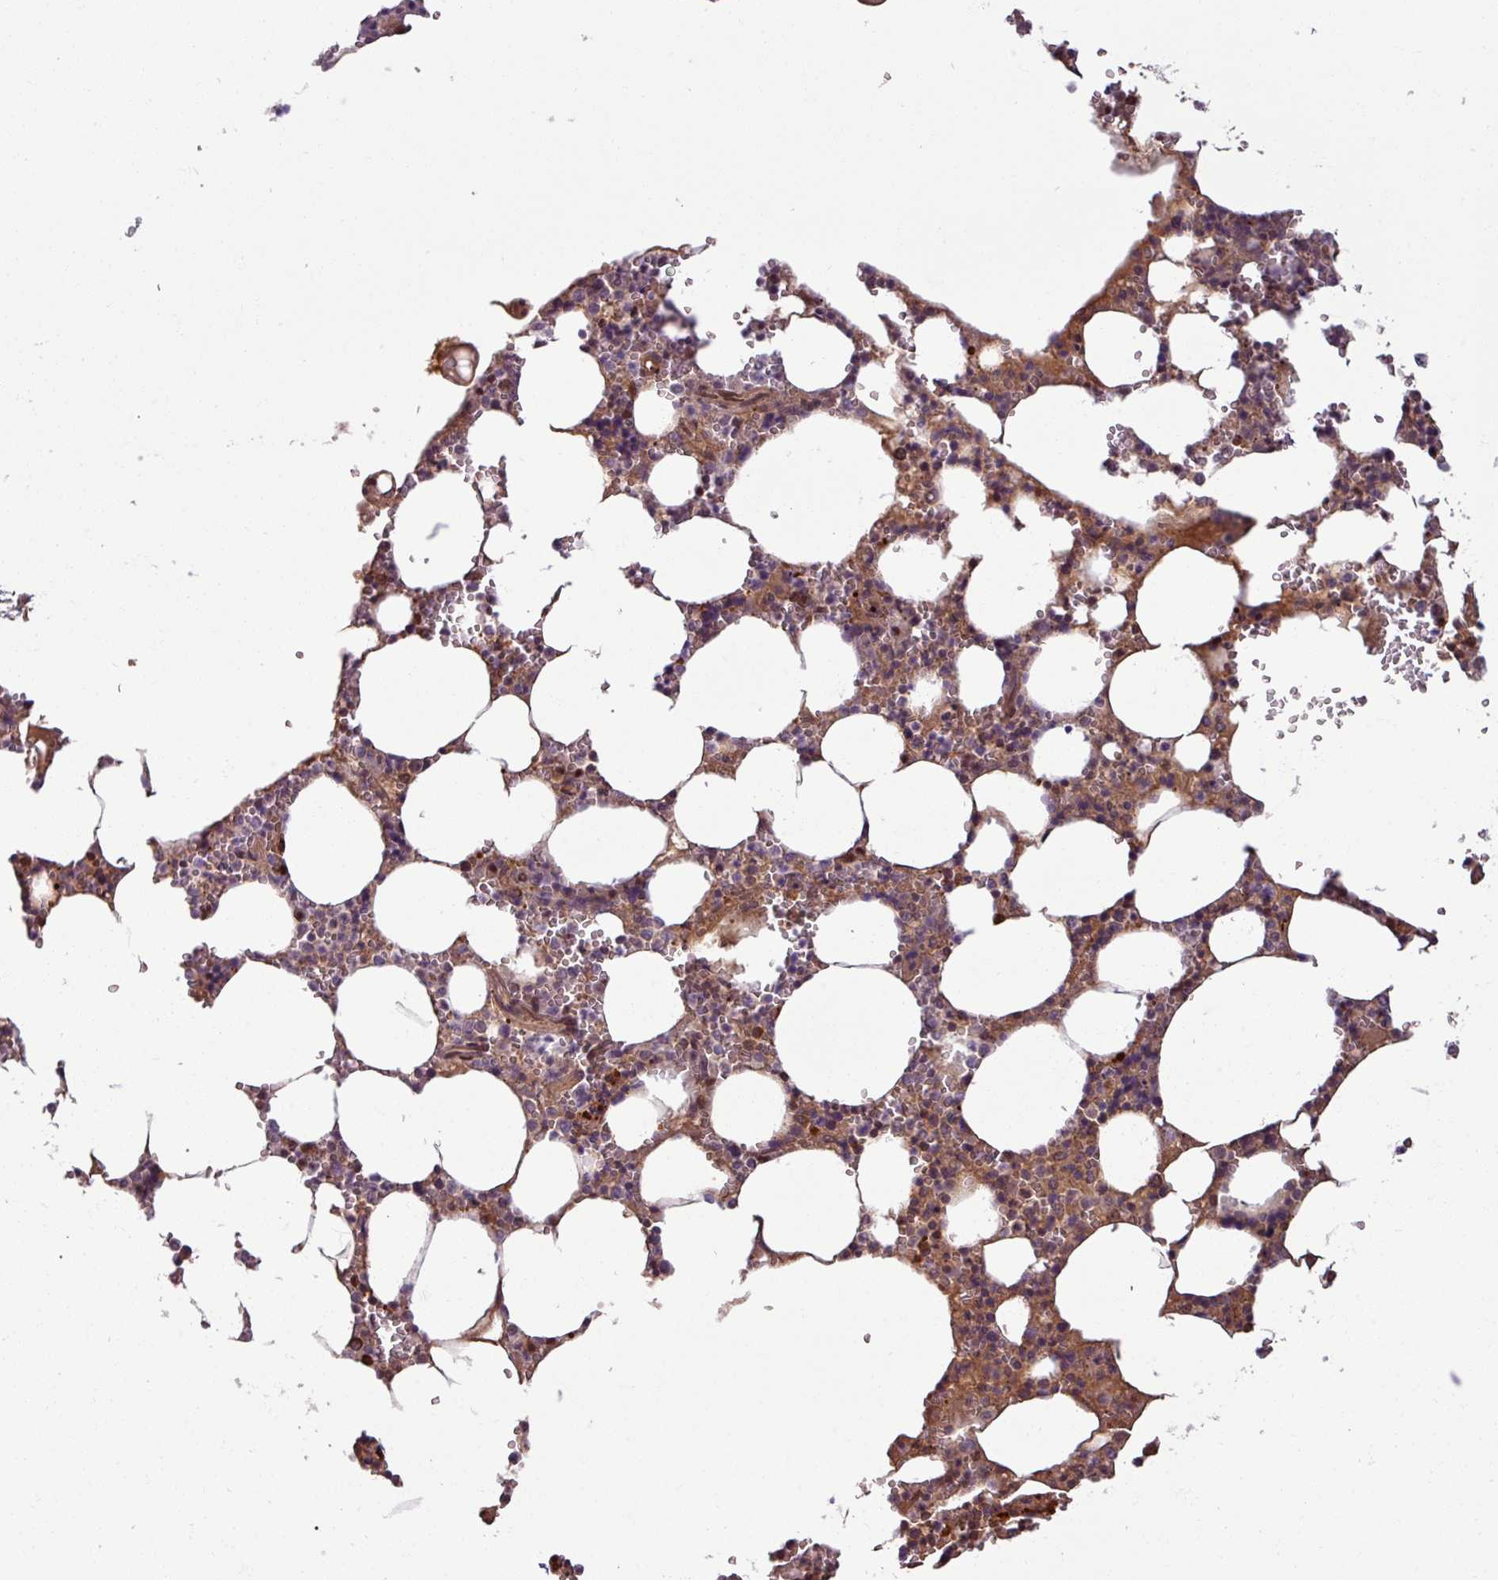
{"staining": {"intensity": "moderate", "quantity": "<25%", "location": "cytoplasmic/membranous,nuclear"}, "tissue": "bone marrow", "cell_type": "Hematopoietic cells", "image_type": "normal", "snomed": [{"axis": "morphology", "description": "Normal tissue, NOS"}, {"axis": "topography", "description": "Bone marrow"}], "caption": "An immunohistochemistry (IHC) photomicrograph of normal tissue is shown. Protein staining in brown labels moderate cytoplasmic/membranous,nuclear positivity in bone marrow within hematopoietic cells.", "gene": "KCTD11", "patient": {"sex": "male", "age": 64}}